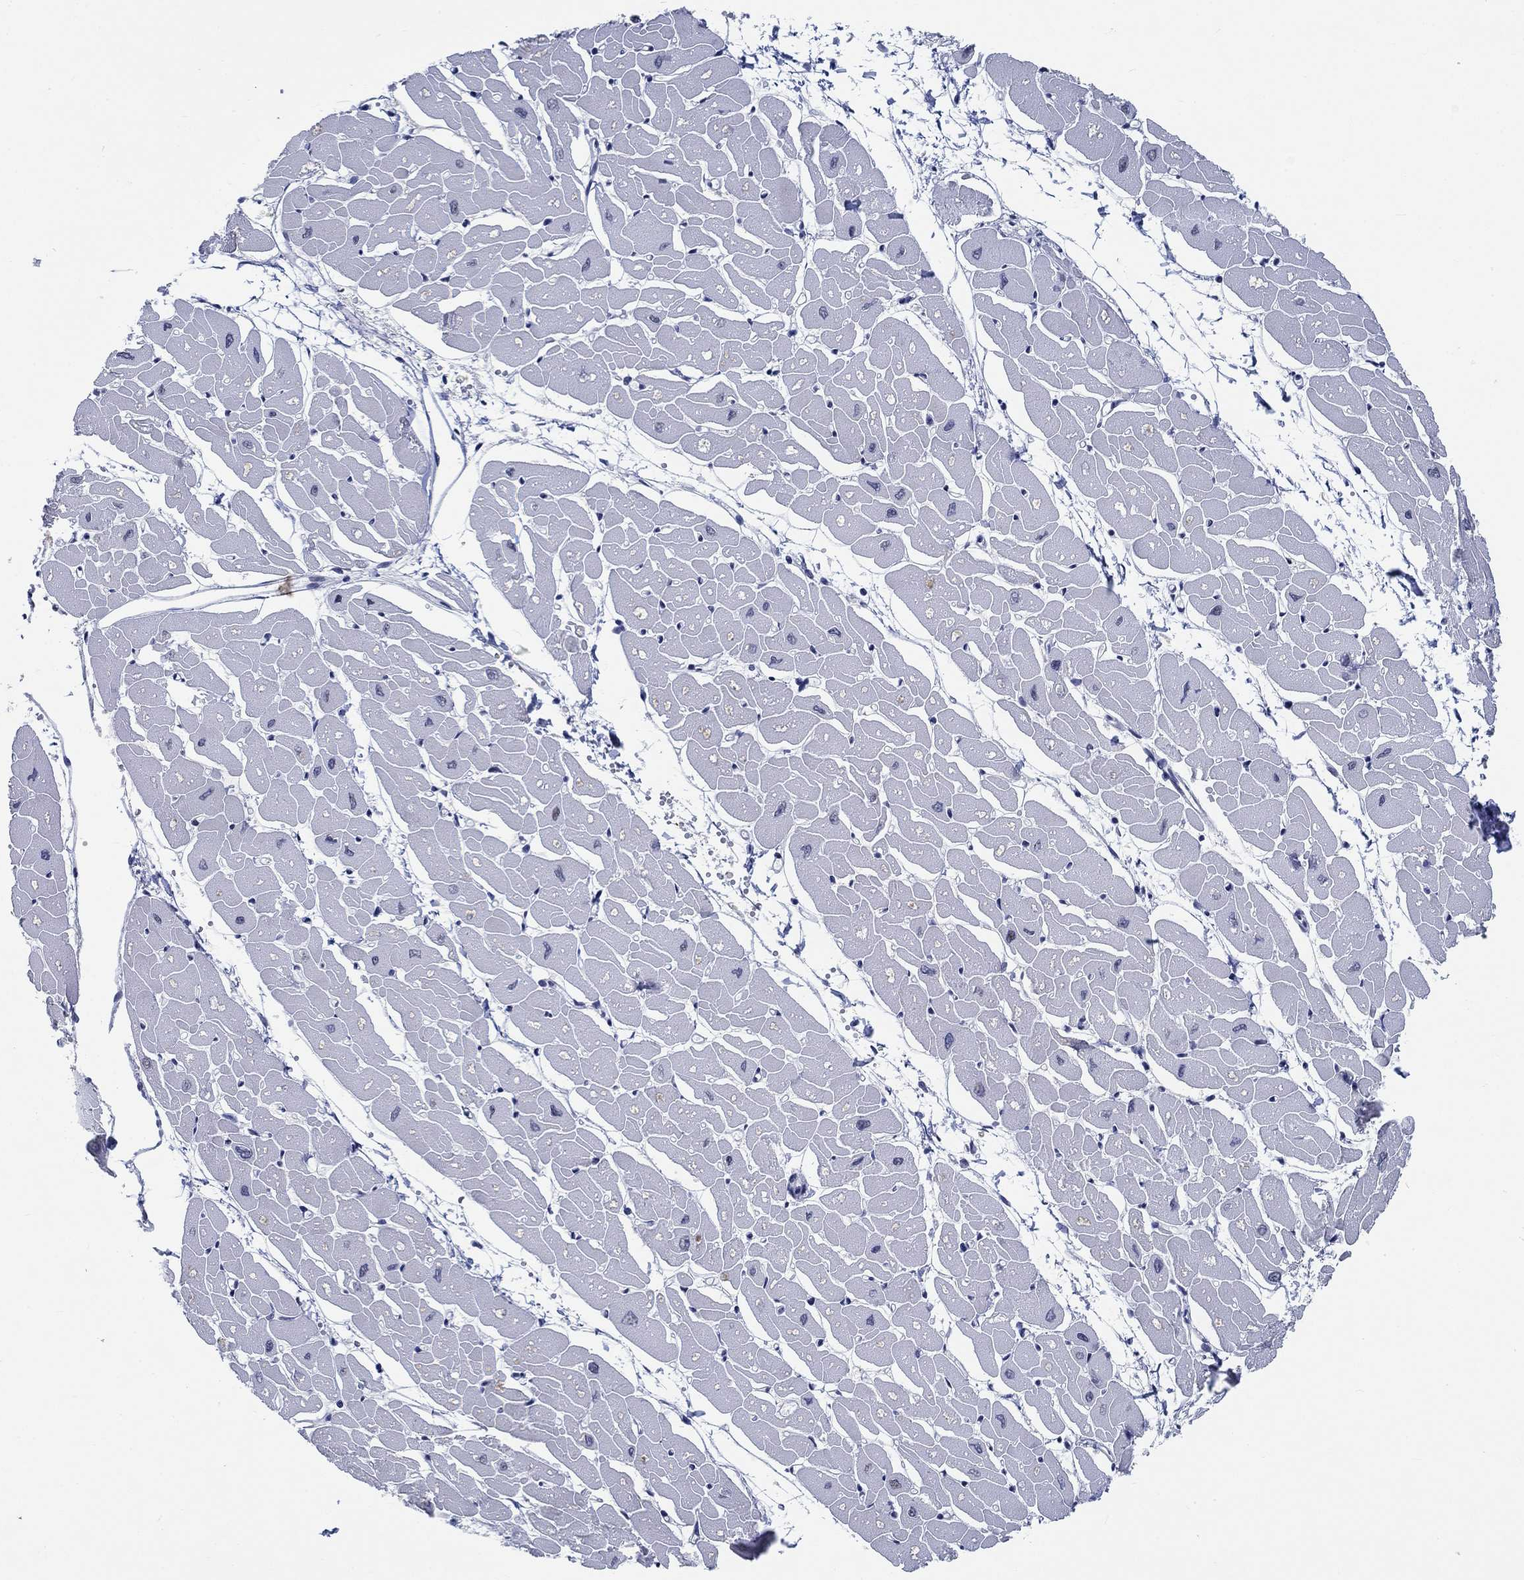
{"staining": {"intensity": "negative", "quantity": "none", "location": "none"}, "tissue": "heart muscle", "cell_type": "Cardiomyocytes", "image_type": "normal", "snomed": [{"axis": "morphology", "description": "Normal tissue, NOS"}, {"axis": "topography", "description": "Heart"}], "caption": "Cardiomyocytes show no significant protein staining in normal heart muscle. (Stains: DAB (3,3'-diaminobenzidine) IHC with hematoxylin counter stain, Microscopy: brightfield microscopy at high magnification).", "gene": "NEU3", "patient": {"sex": "male", "age": 57}}